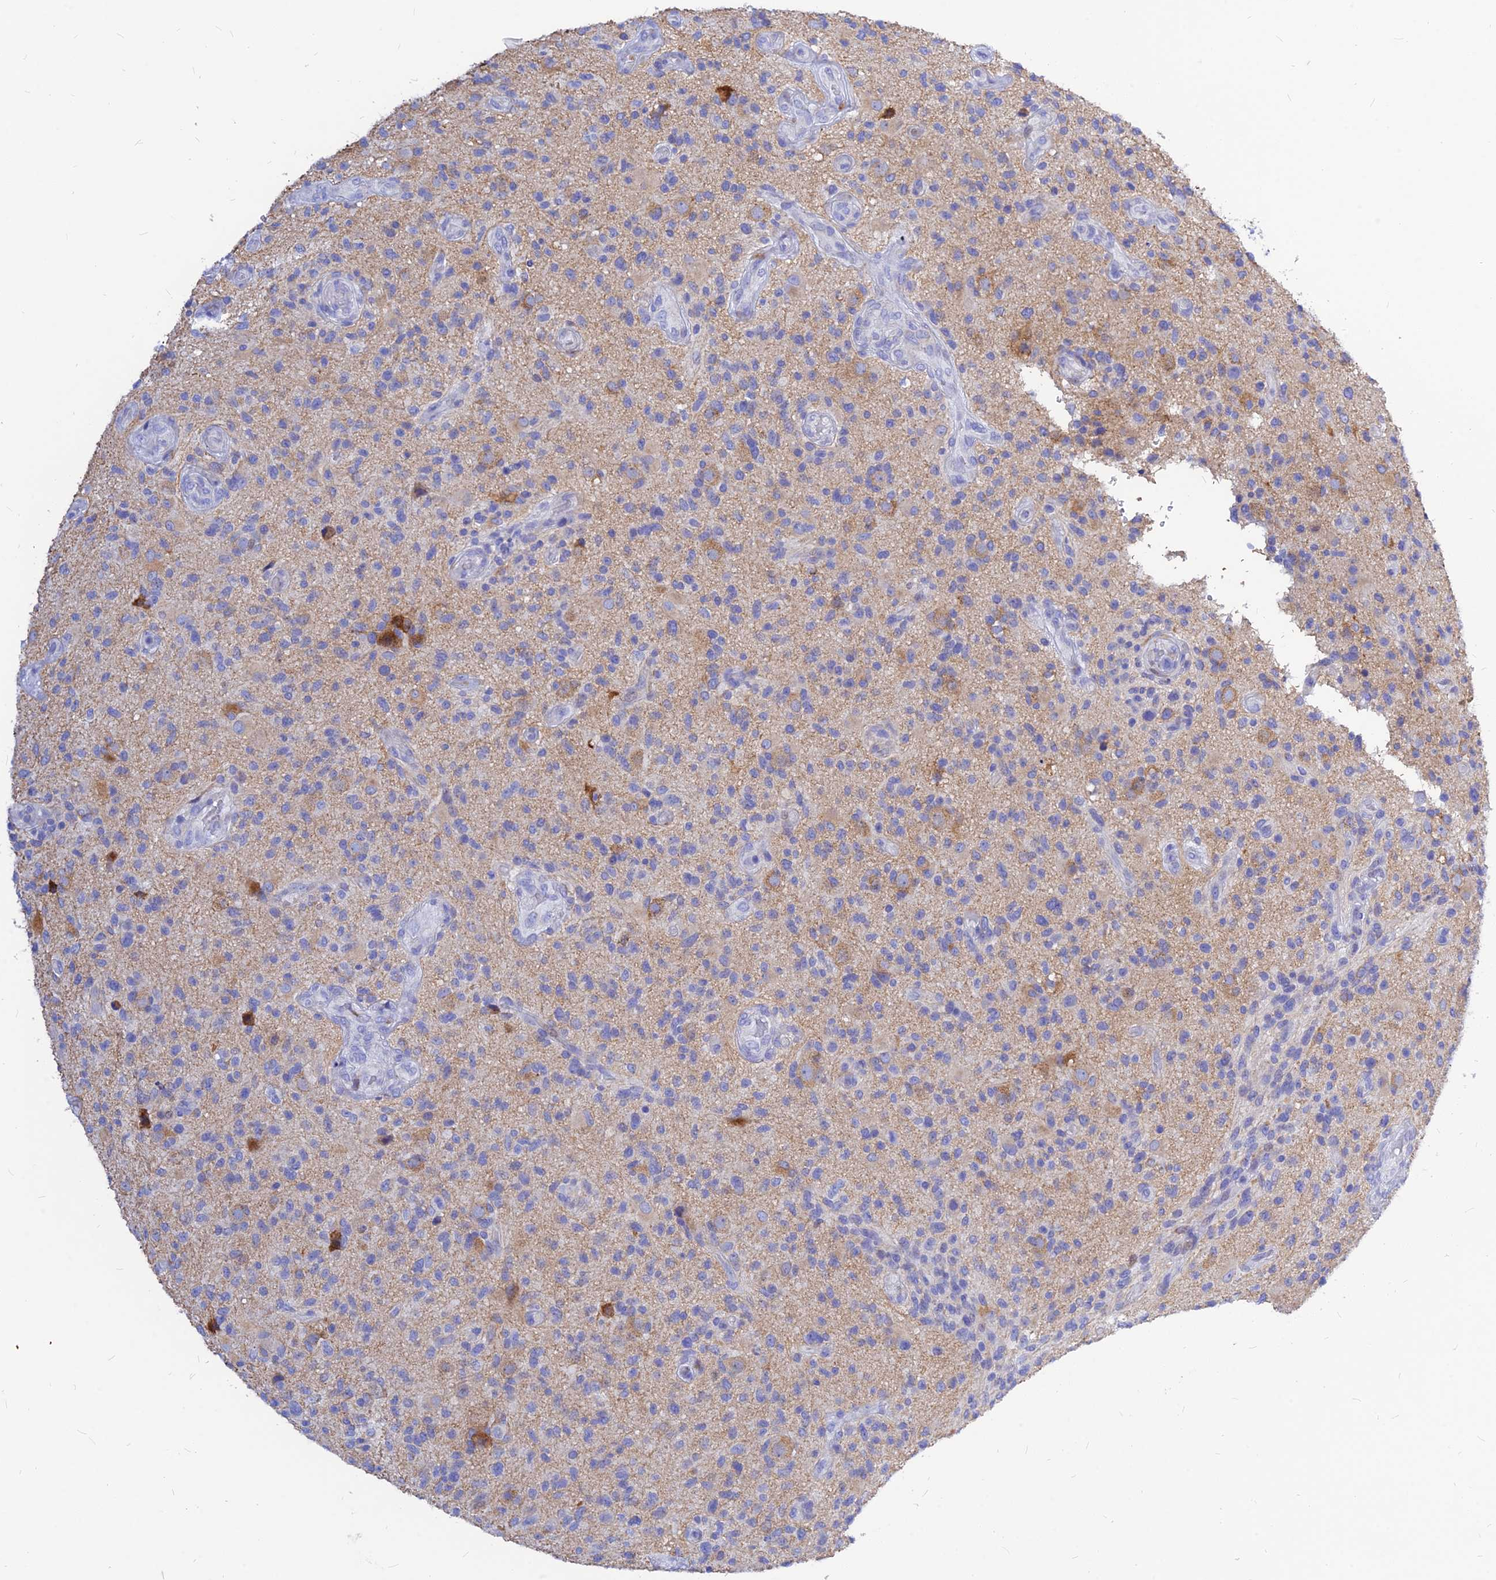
{"staining": {"intensity": "moderate", "quantity": "<25%", "location": "cytoplasmic/membranous"}, "tissue": "glioma", "cell_type": "Tumor cells", "image_type": "cancer", "snomed": [{"axis": "morphology", "description": "Glioma, malignant, High grade"}, {"axis": "topography", "description": "Brain"}], "caption": "High-grade glioma (malignant) stained for a protein (brown) exhibits moderate cytoplasmic/membranous positive positivity in about <25% of tumor cells.", "gene": "CNOT6", "patient": {"sex": "male", "age": 47}}